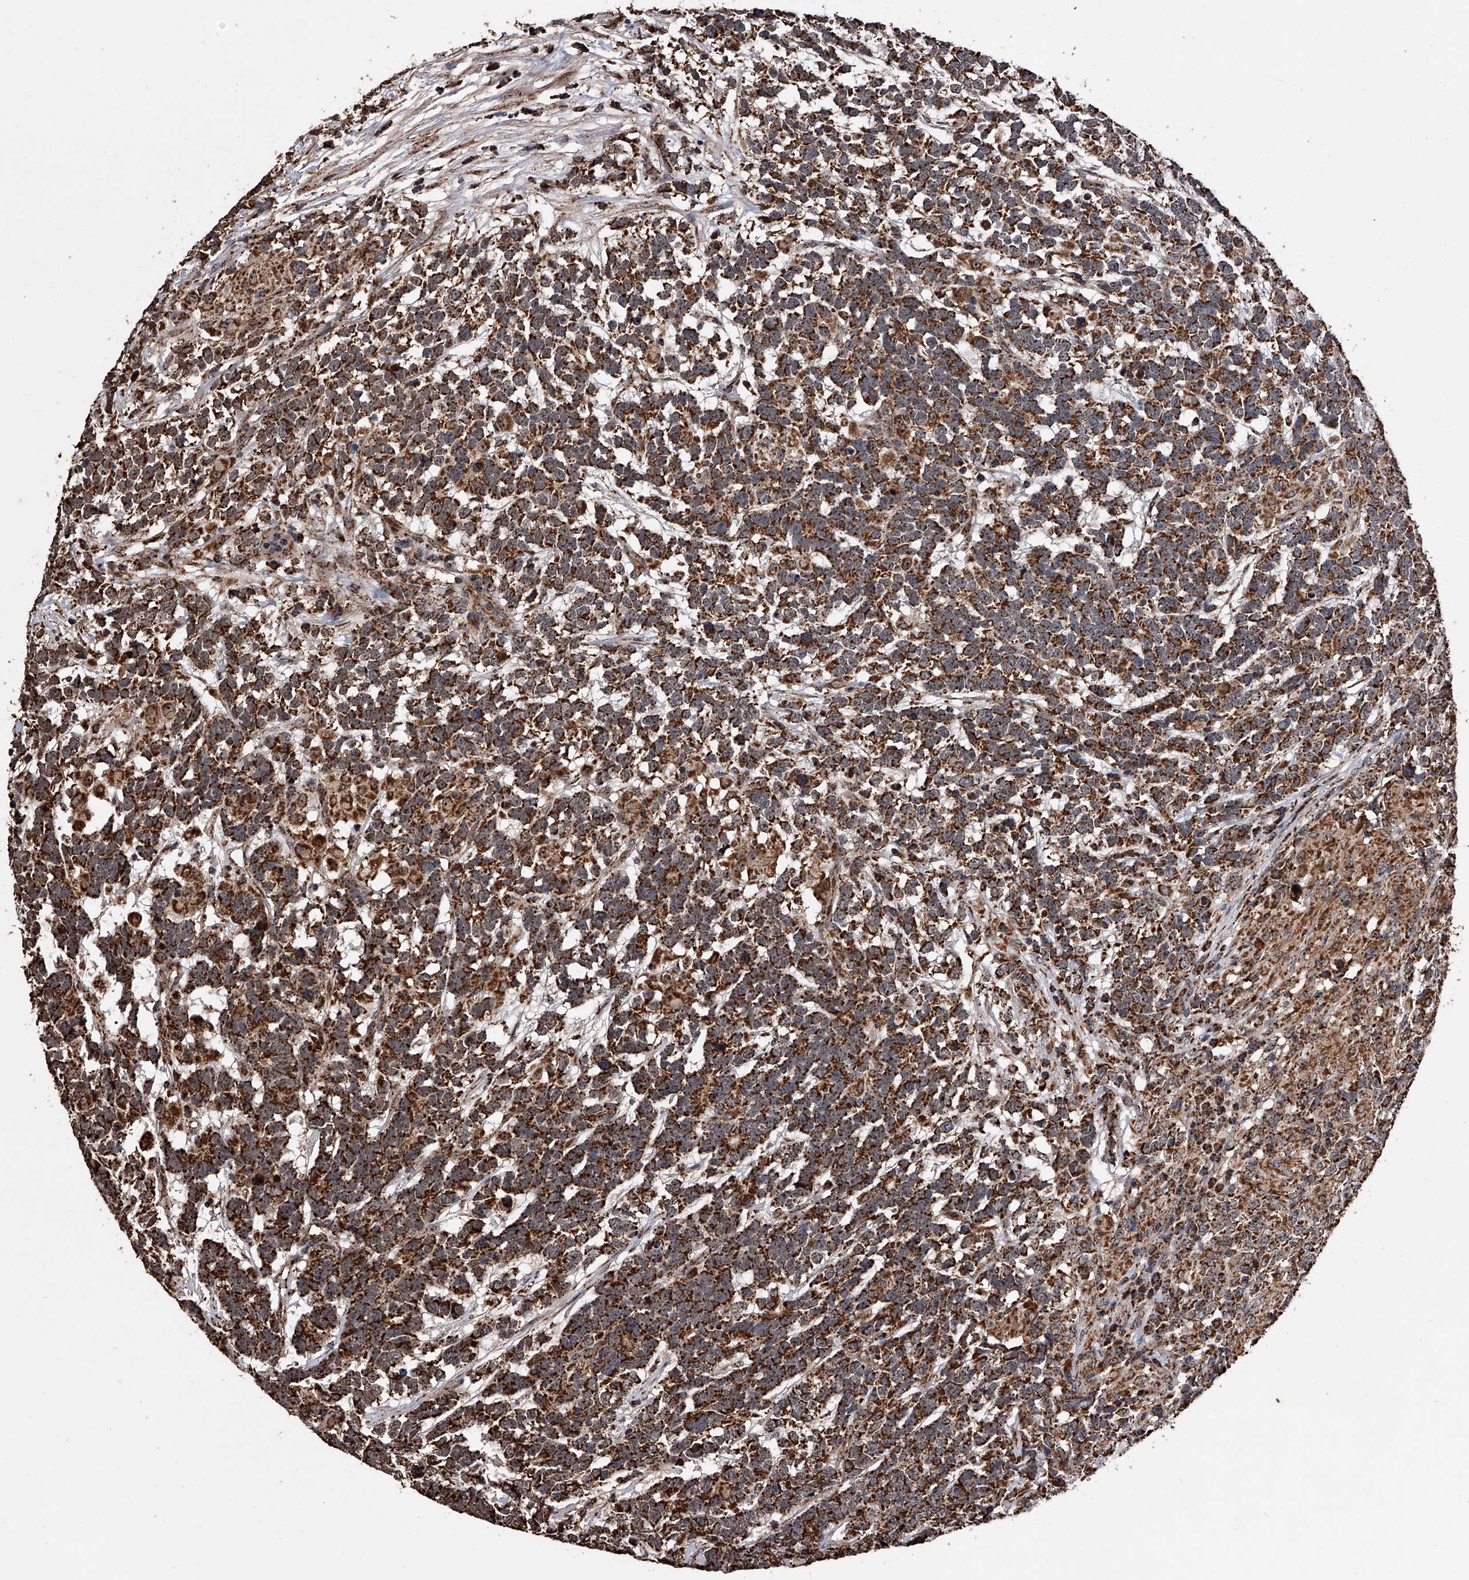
{"staining": {"intensity": "strong", "quantity": ">75%", "location": "cytoplasmic/membranous"}, "tissue": "testis cancer", "cell_type": "Tumor cells", "image_type": "cancer", "snomed": [{"axis": "morphology", "description": "Carcinoma, Embryonal, NOS"}, {"axis": "topography", "description": "Testis"}], "caption": "Testis cancer stained with a brown dye displays strong cytoplasmic/membranous positive expression in approximately >75% of tumor cells.", "gene": "SMPDL3A", "patient": {"sex": "male", "age": 26}}